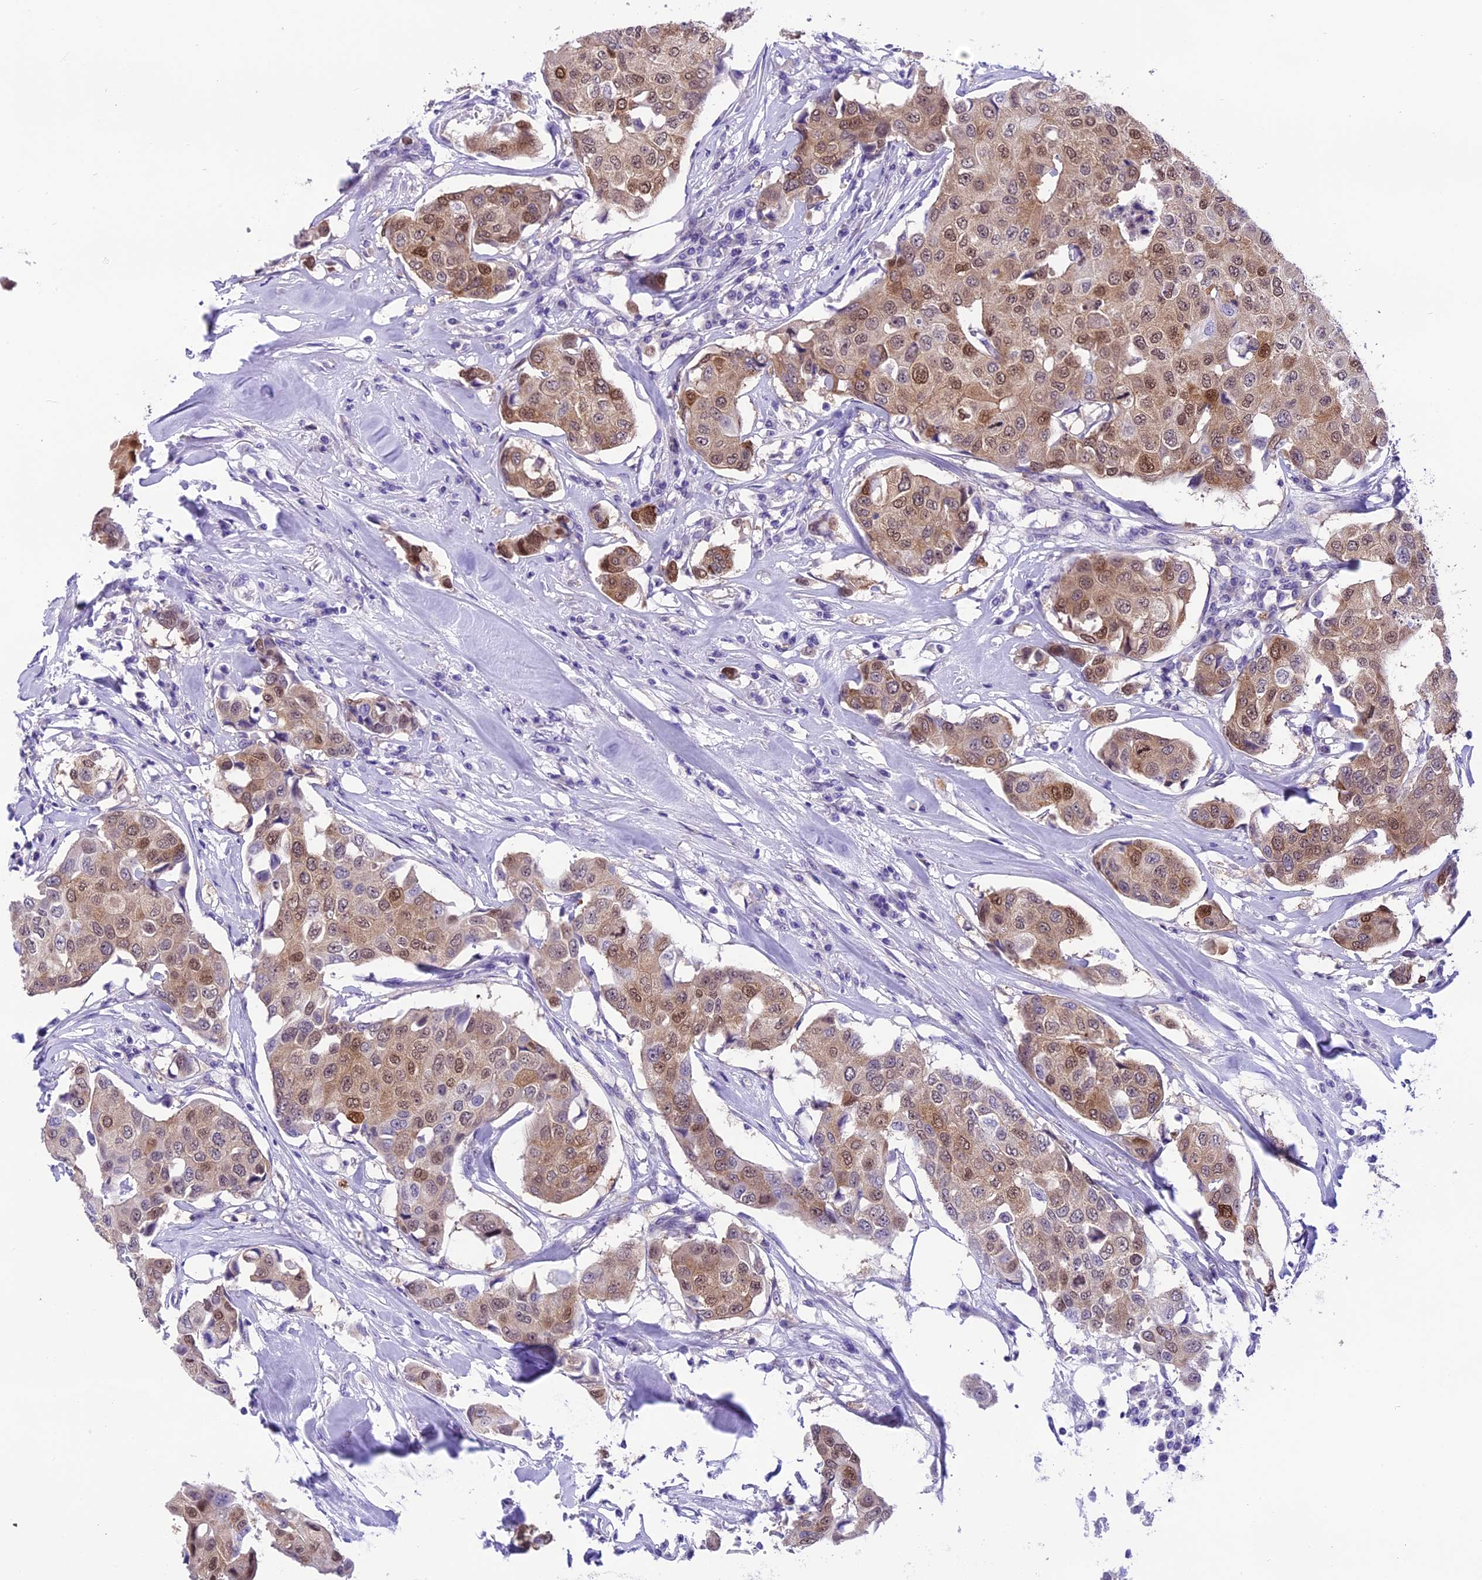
{"staining": {"intensity": "weak", "quantity": "25%-75%", "location": "cytoplasmic/membranous,nuclear"}, "tissue": "breast cancer", "cell_type": "Tumor cells", "image_type": "cancer", "snomed": [{"axis": "morphology", "description": "Duct carcinoma"}, {"axis": "topography", "description": "Breast"}], "caption": "An immunohistochemistry histopathology image of neoplastic tissue is shown. Protein staining in brown highlights weak cytoplasmic/membranous and nuclear positivity in intraductal carcinoma (breast) within tumor cells.", "gene": "PRR15", "patient": {"sex": "female", "age": 80}}